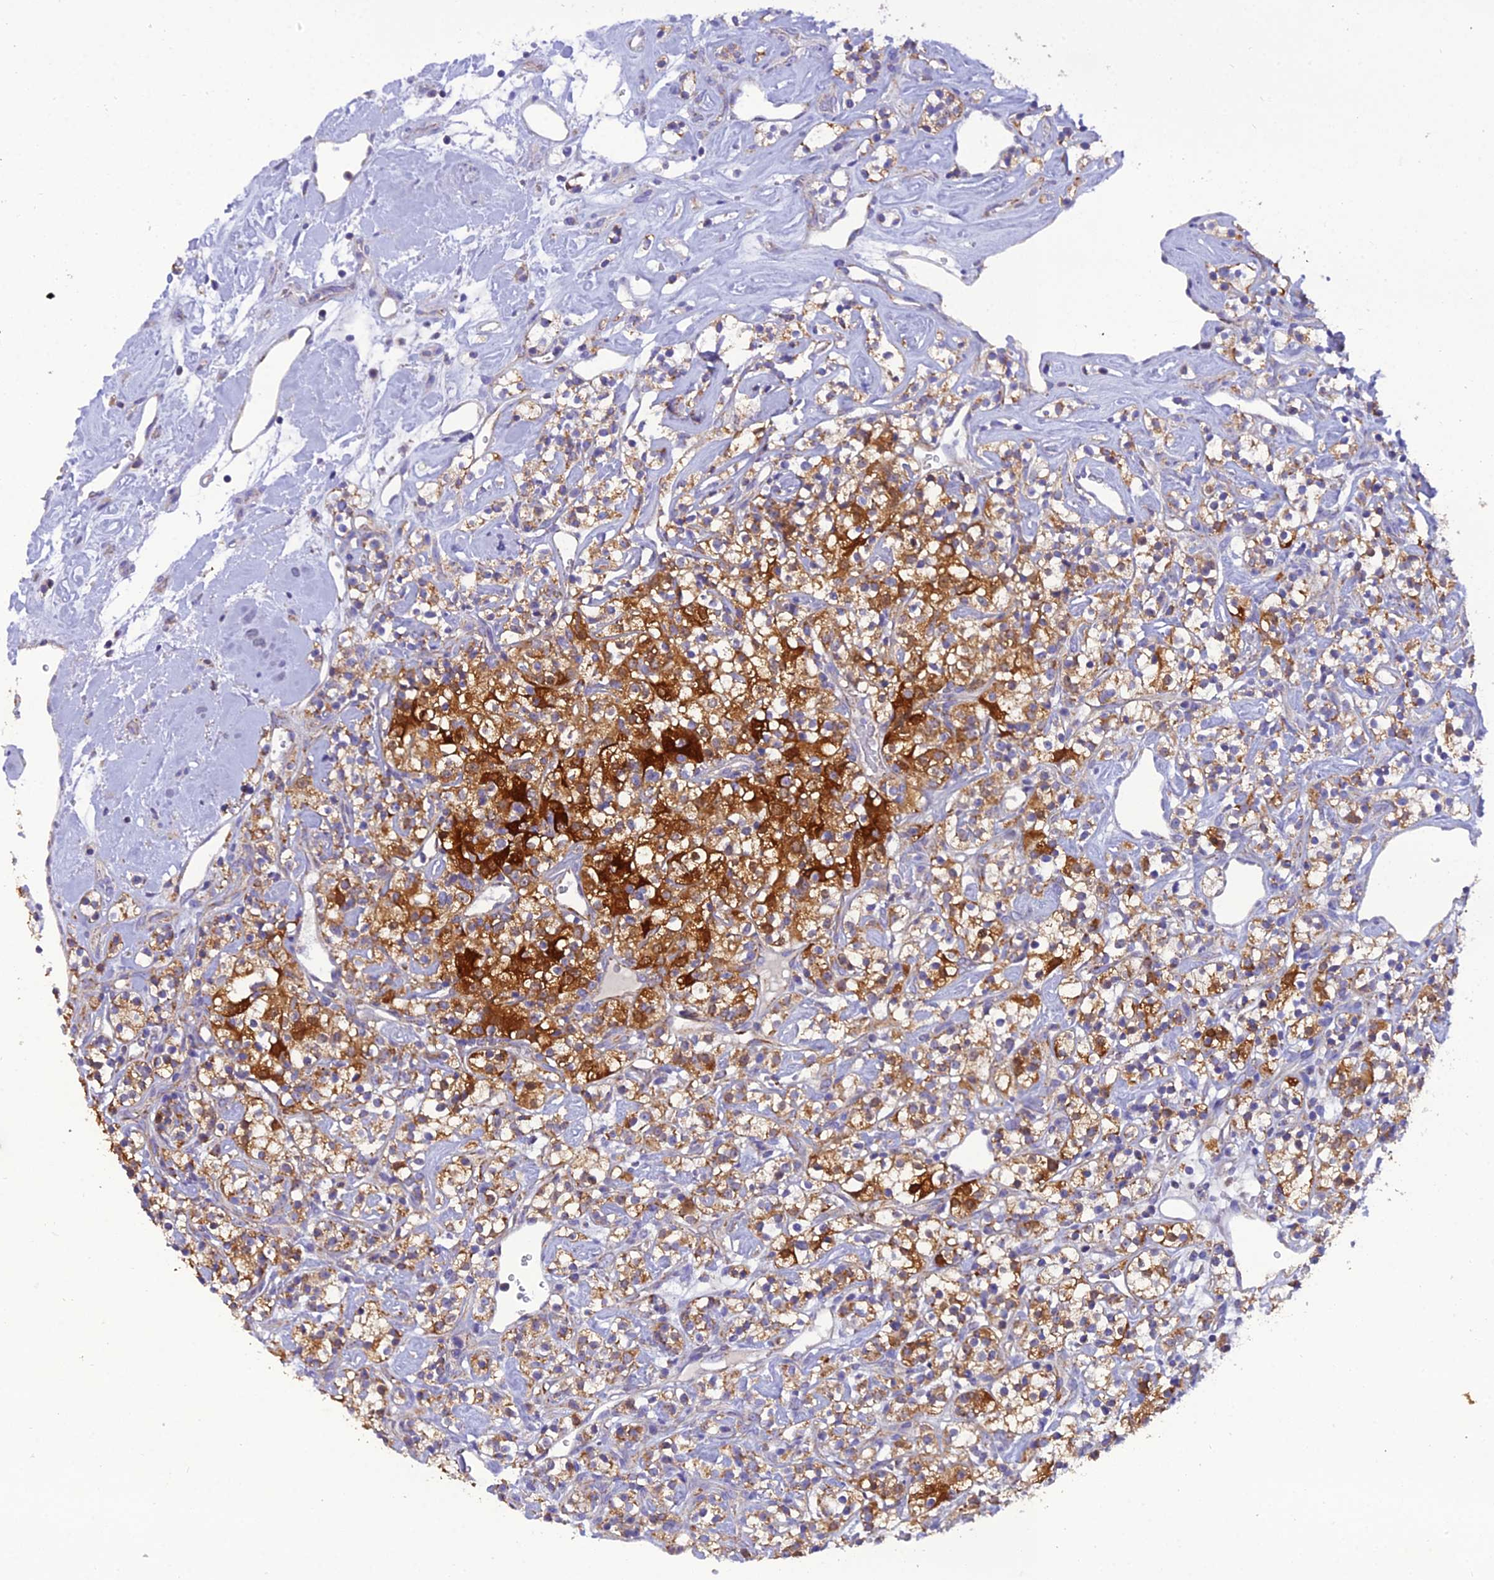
{"staining": {"intensity": "strong", "quantity": ">75%", "location": "cytoplasmic/membranous"}, "tissue": "renal cancer", "cell_type": "Tumor cells", "image_type": "cancer", "snomed": [{"axis": "morphology", "description": "Adenocarcinoma, NOS"}, {"axis": "topography", "description": "Kidney"}], "caption": "A high-resolution micrograph shows IHC staining of renal cancer, which shows strong cytoplasmic/membranous staining in approximately >75% of tumor cells. (DAB IHC, brown staining for protein, blue staining for nuclei).", "gene": "GPD1", "patient": {"sex": "male", "age": 77}}